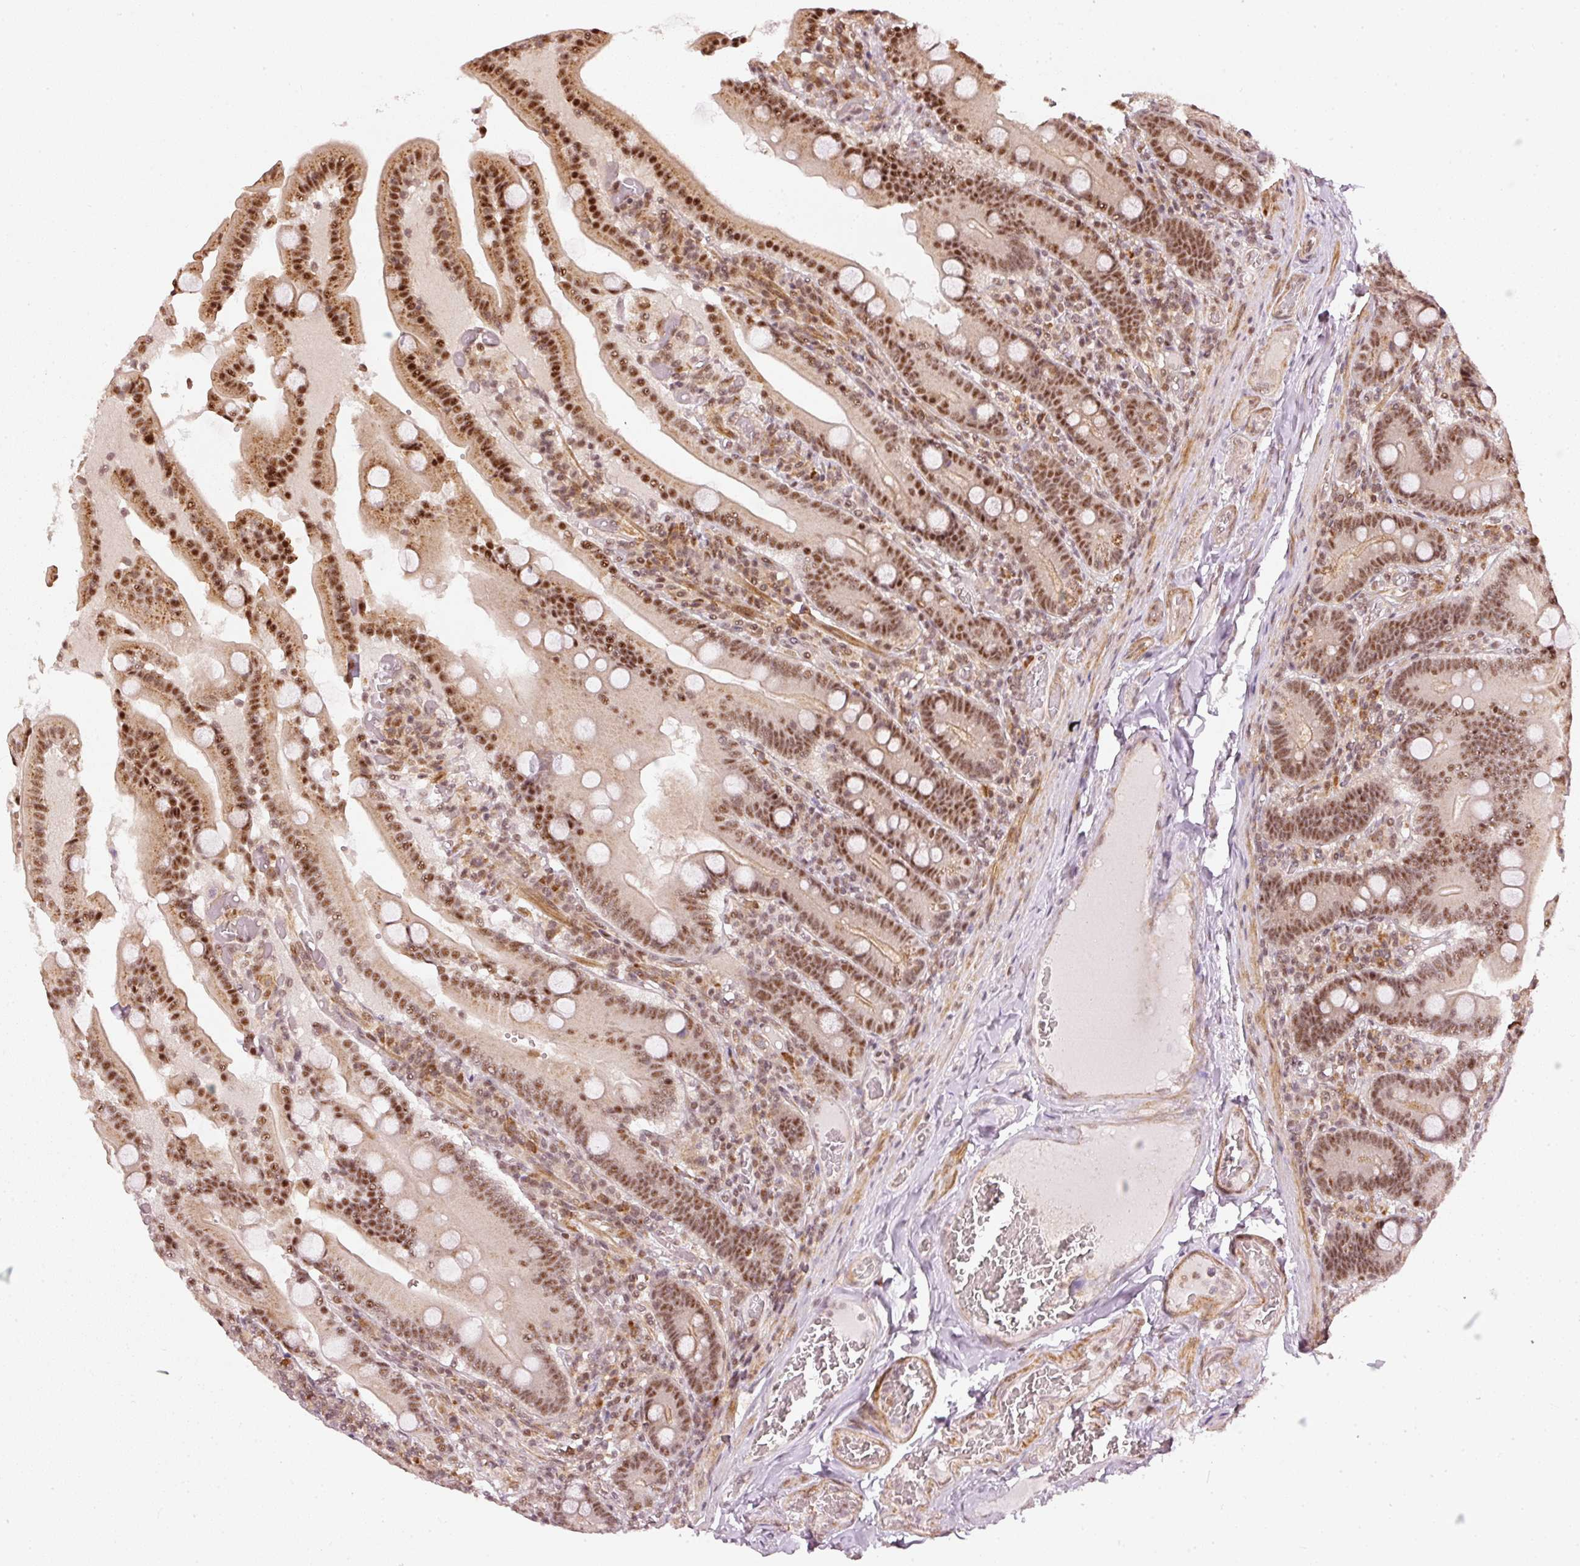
{"staining": {"intensity": "moderate", "quantity": ">75%", "location": "nuclear"}, "tissue": "duodenum", "cell_type": "Glandular cells", "image_type": "normal", "snomed": [{"axis": "morphology", "description": "Normal tissue, NOS"}, {"axis": "topography", "description": "Duodenum"}], "caption": "Protein expression analysis of normal duodenum reveals moderate nuclear positivity in approximately >75% of glandular cells. Nuclei are stained in blue.", "gene": "THOC6", "patient": {"sex": "female", "age": 62}}